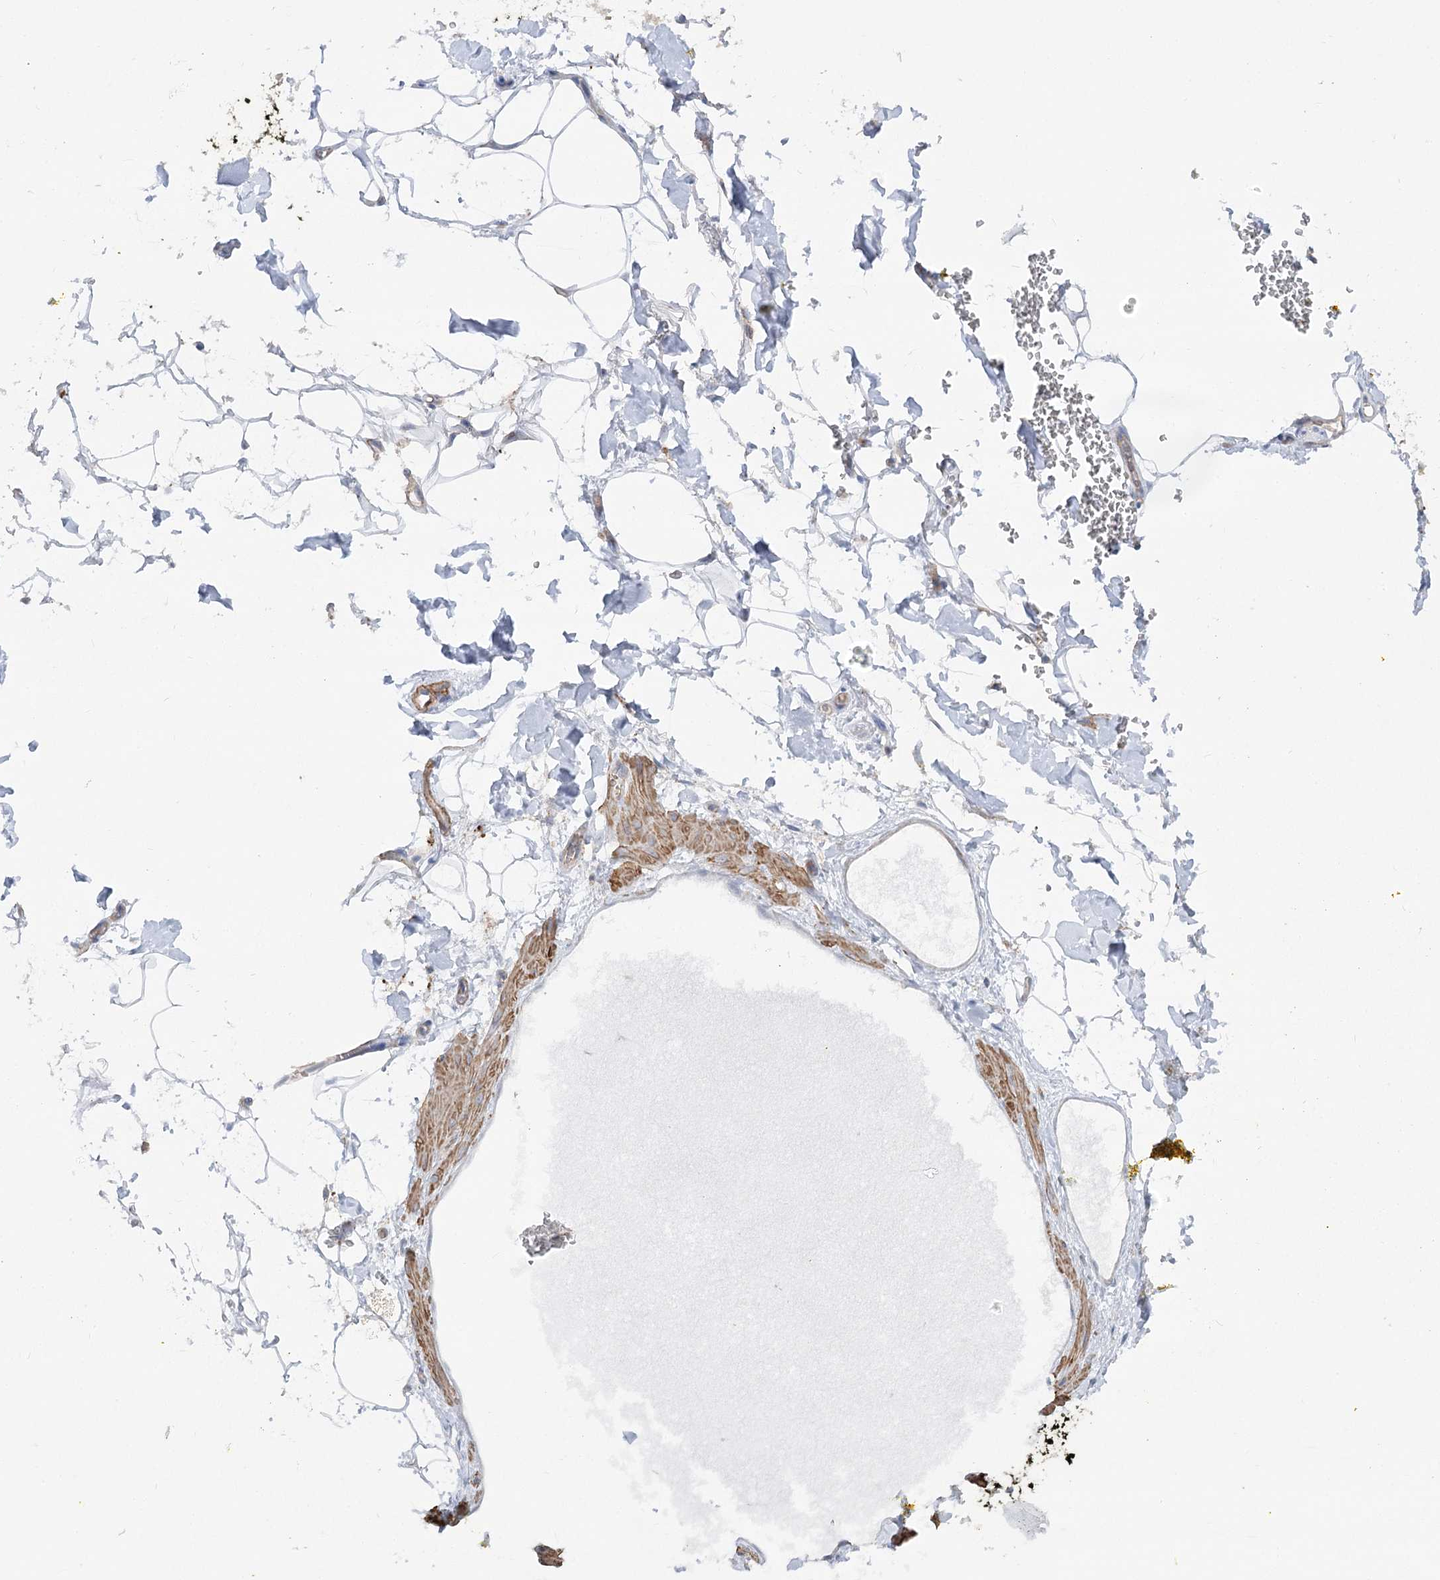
{"staining": {"intensity": "negative", "quantity": "none", "location": "none"}, "tissue": "adipose tissue", "cell_type": "Adipocytes", "image_type": "normal", "snomed": [{"axis": "morphology", "description": "Normal tissue, NOS"}, {"axis": "morphology", "description": "Adenocarcinoma, NOS"}, {"axis": "topography", "description": "Pancreas"}, {"axis": "topography", "description": "Peripheral nerve tissue"}], "caption": "A high-resolution micrograph shows immunohistochemistry staining of benign adipose tissue, which exhibits no significant expression in adipocytes.", "gene": "LARP1B", "patient": {"sex": "male", "age": 59}}